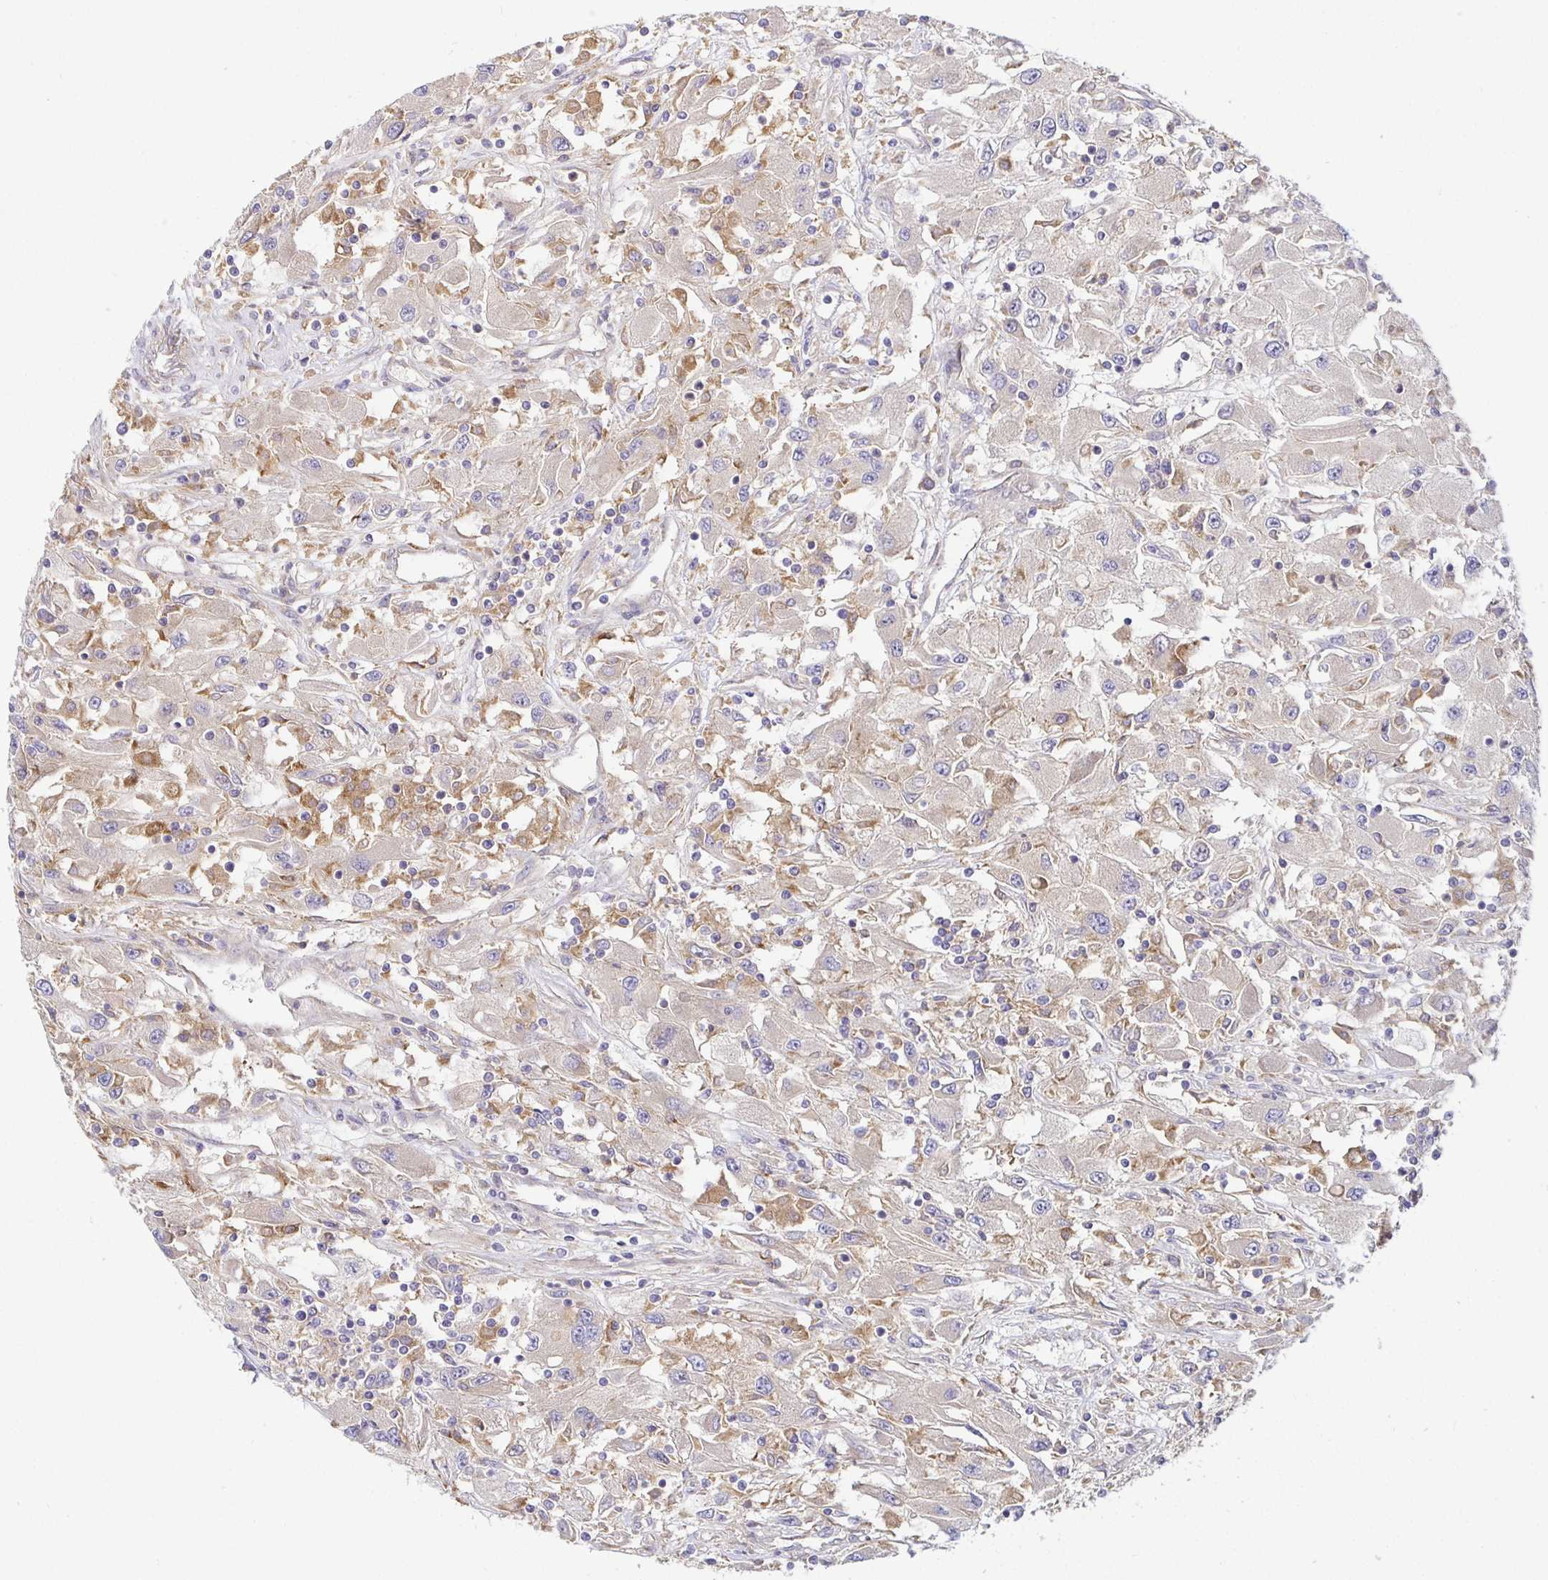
{"staining": {"intensity": "negative", "quantity": "none", "location": "none"}, "tissue": "renal cancer", "cell_type": "Tumor cells", "image_type": "cancer", "snomed": [{"axis": "morphology", "description": "Adenocarcinoma, NOS"}, {"axis": "topography", "description": "Kidney"}], "caption": "Immunohistochemistry of human adenocarcinoma (renal) demonstrates no positivity in tumor cells.", "gene": "SNX8", "patient": {"sex": "female", "age": 67}}